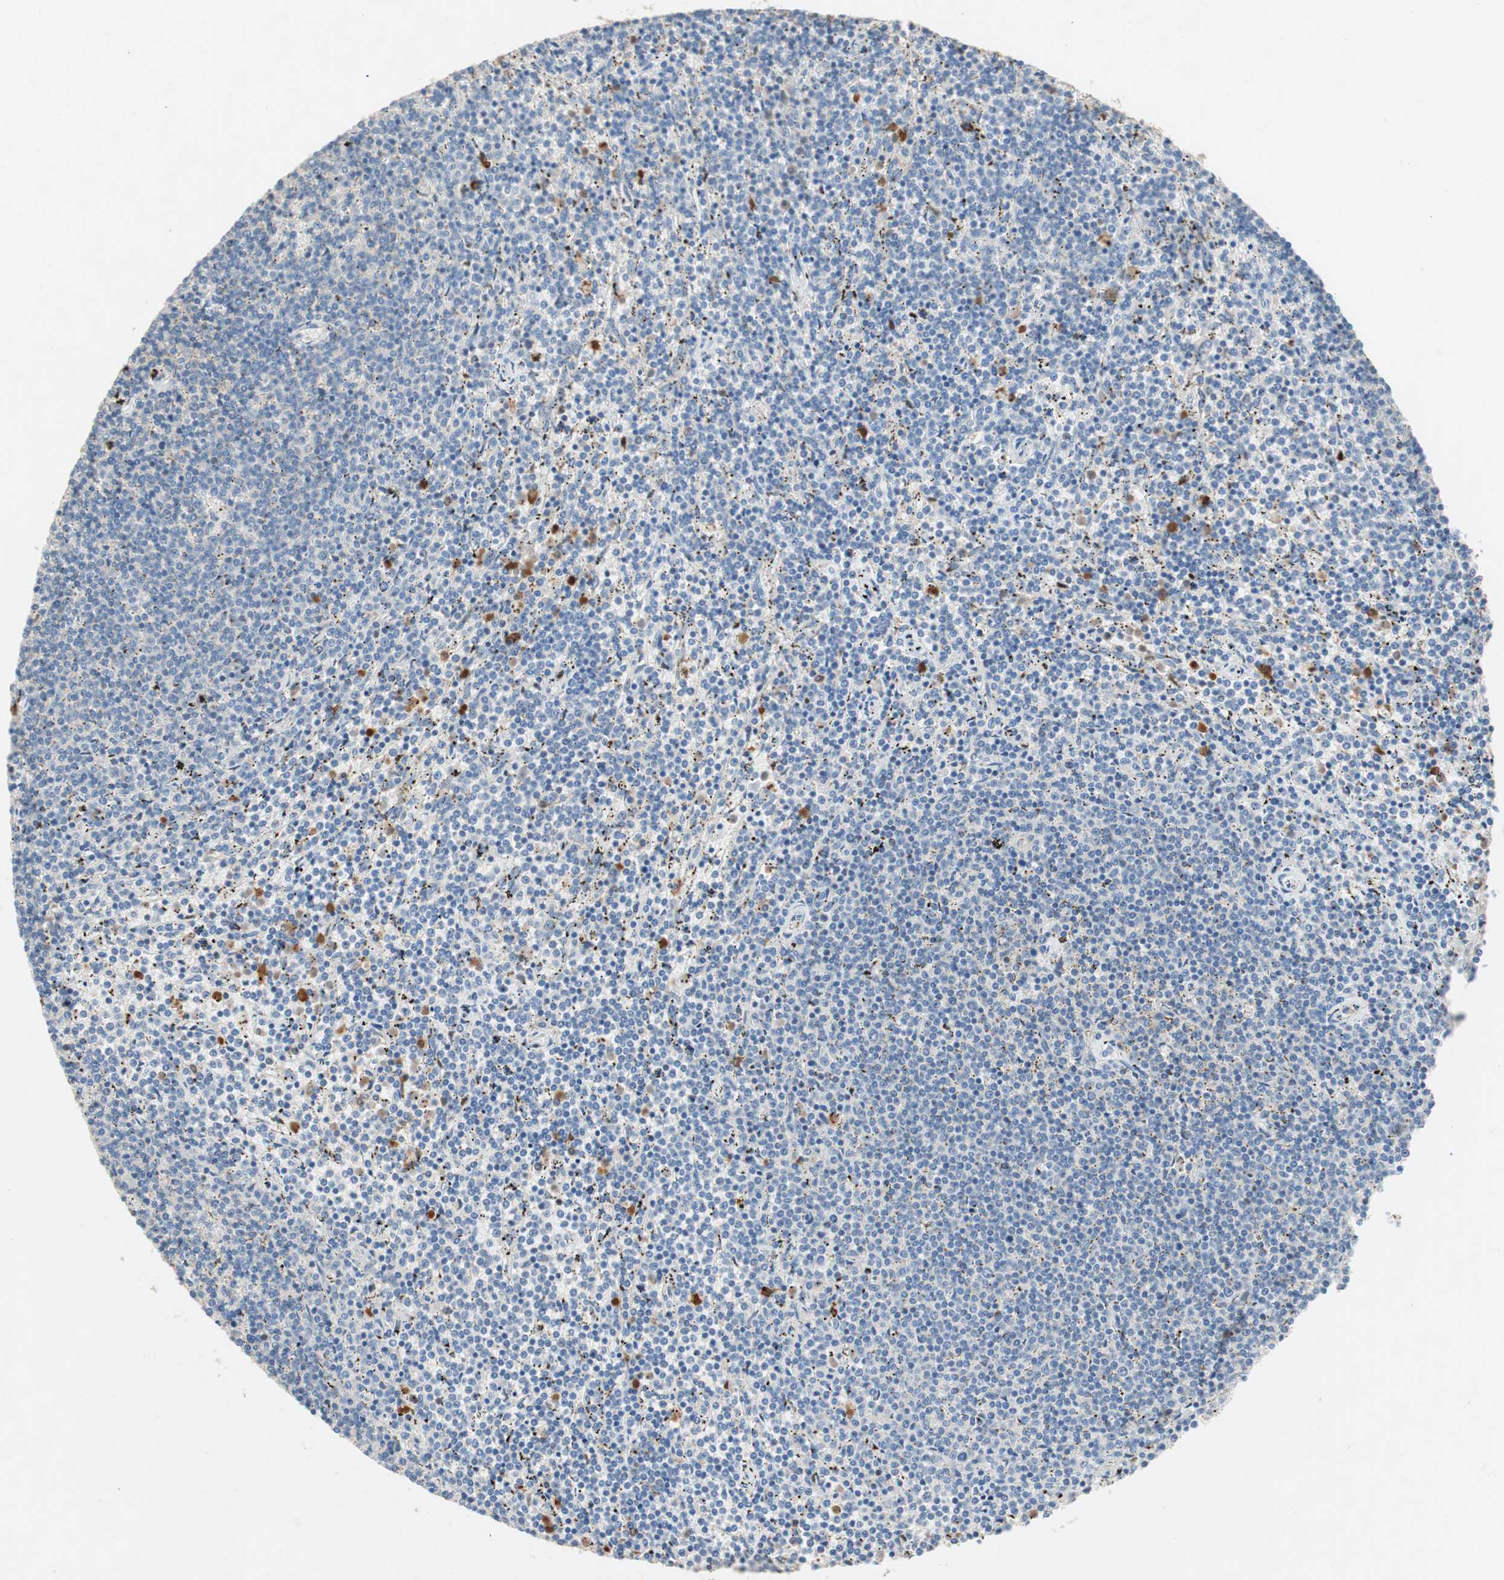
{"staining": {"intensity": "negative", "quantity": "none", "location": "none"}, "tissue": "lymphoma", "cell_type": "Tumor cells", "image_type": "cancer", "snomed": [{"axis": "morphology", "description": "Malignant lymphoma, non-Hodgkin's type, Low grade"}, {"axis": "topography", "description": "Spleen"}], "caption": "Human low-grade malignant lymphoma, non-Hodgkin's type stained for a protein using immunohistochemistry demonstrates no expression in tumor cells.", "gene": "CLEC4D", "patient": {"sex": "female", "age": 50}}